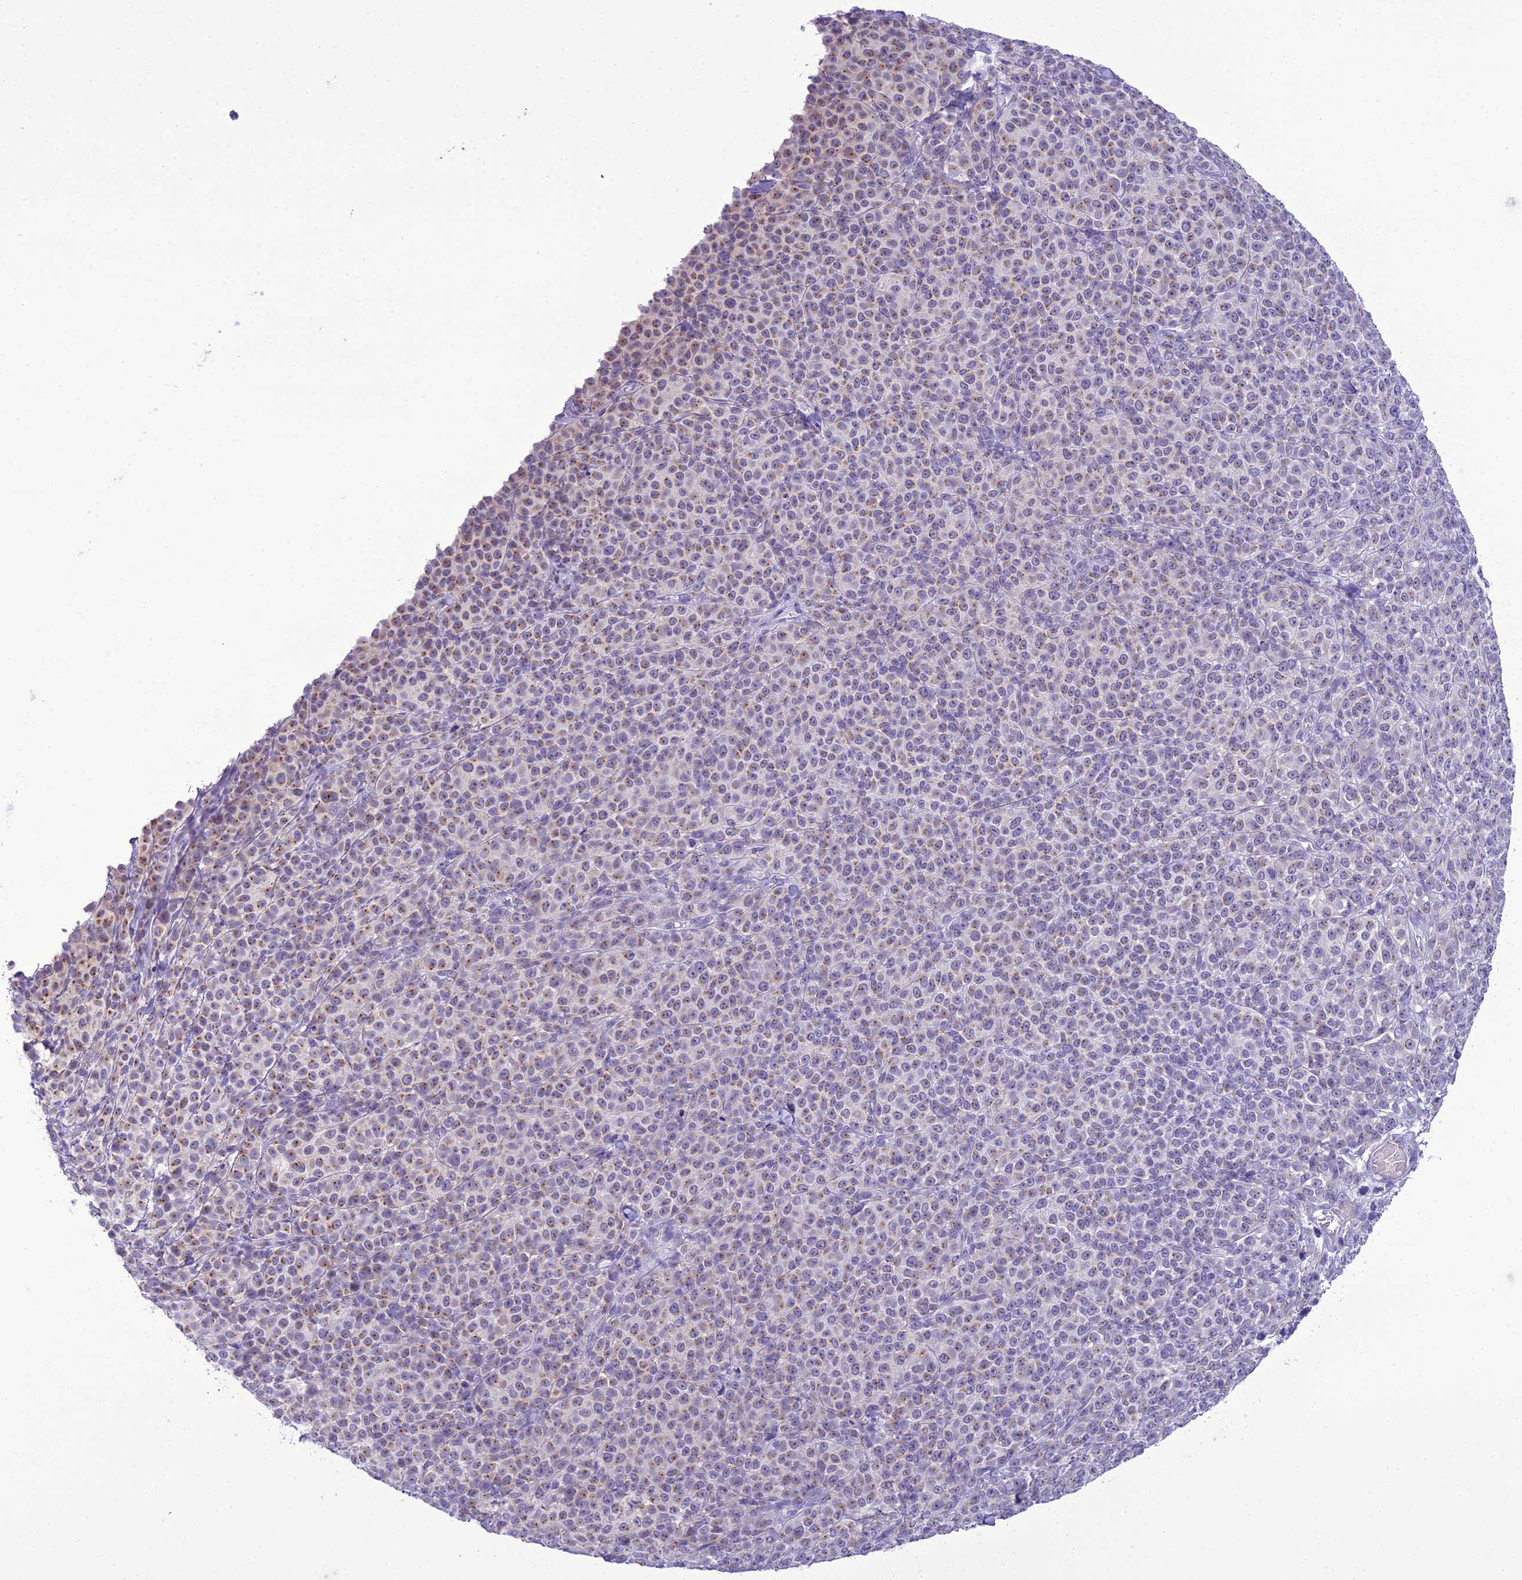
{"staining": {"intensity": "weak", "quantity": ">75%", "location": "cytoplasmic/membranous"}, "tissue": "melanoma", "cell_type": "Tumor cells", "image_type": "cancer", "snomed": [{"axis": "morphology", "description": "Normal tissue, NOS"}, {"axis": "morphology", "description": "Malignant melanoma, NOS"}, {"axis": "topography", "description": "Skin"}], "caption": "Immunohistochemistry (IHC) photomicrograph of neoplastic tissue: human malignant melanoma stained using immunohistochemistry shows low levels of weak protein expression localized specifically in the cytoplasmic/membranous of tumor cells, appearing as a cytoplasmic/membranous brown color.", "gene": "B9D2", "patient": {"sex": "female", "age": 34}}